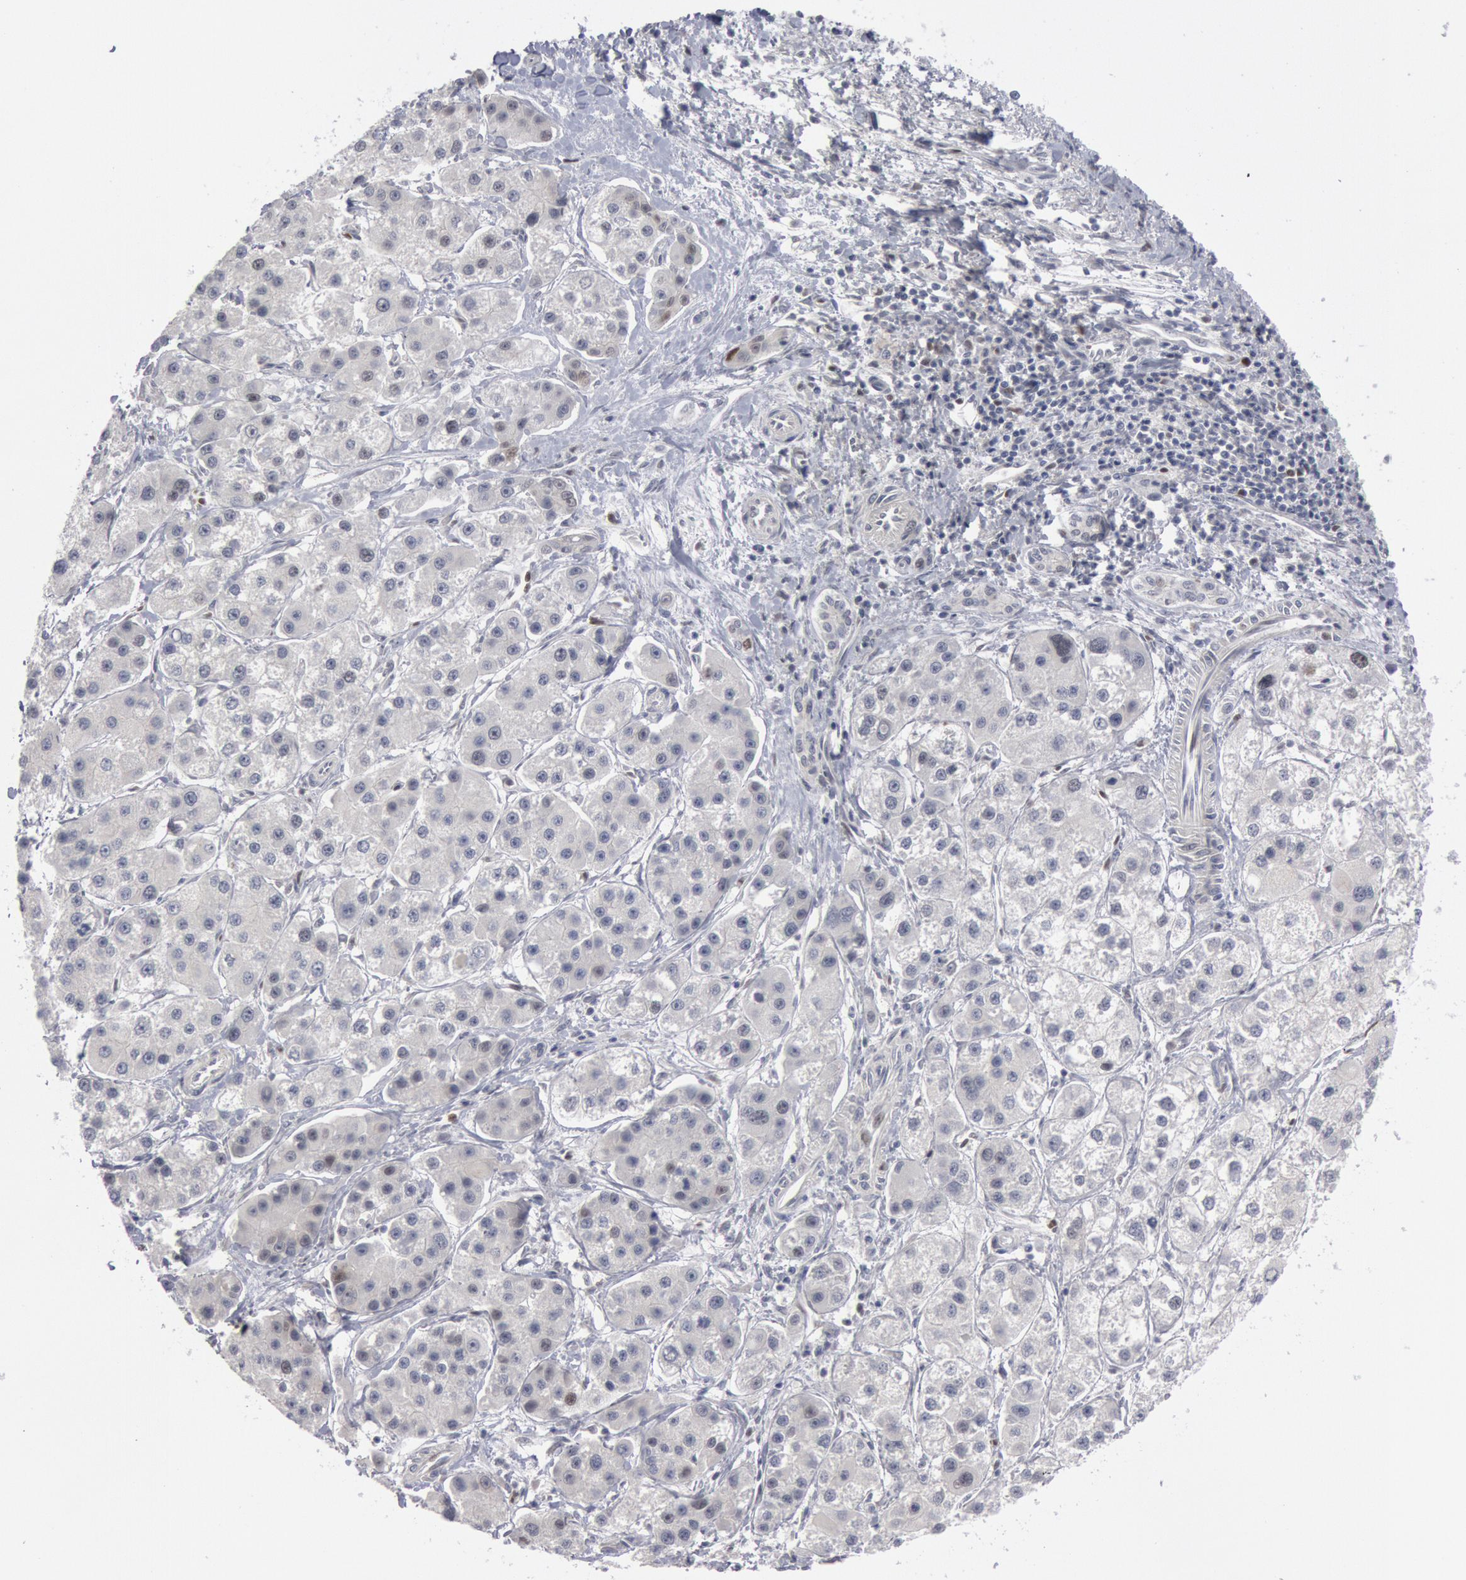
{"staining": {"intensity": "negative", "quantity": "none", "location": "none"}, "tissue": "liver cancer", "cell_type": "Tumor cells", "image_type": "cancer", "snomed": [{"axis": "morphology", "description": "Carcinoma, Hepatocellular, NOS"}, {"axis": "topography", "description": "Liver"}], "caption": "Tumor cells show no significant positivity in hepatocellular carcinoma (liver).", "gene": "WDHD1", "patient": {"sex": "female", "age": 85}}